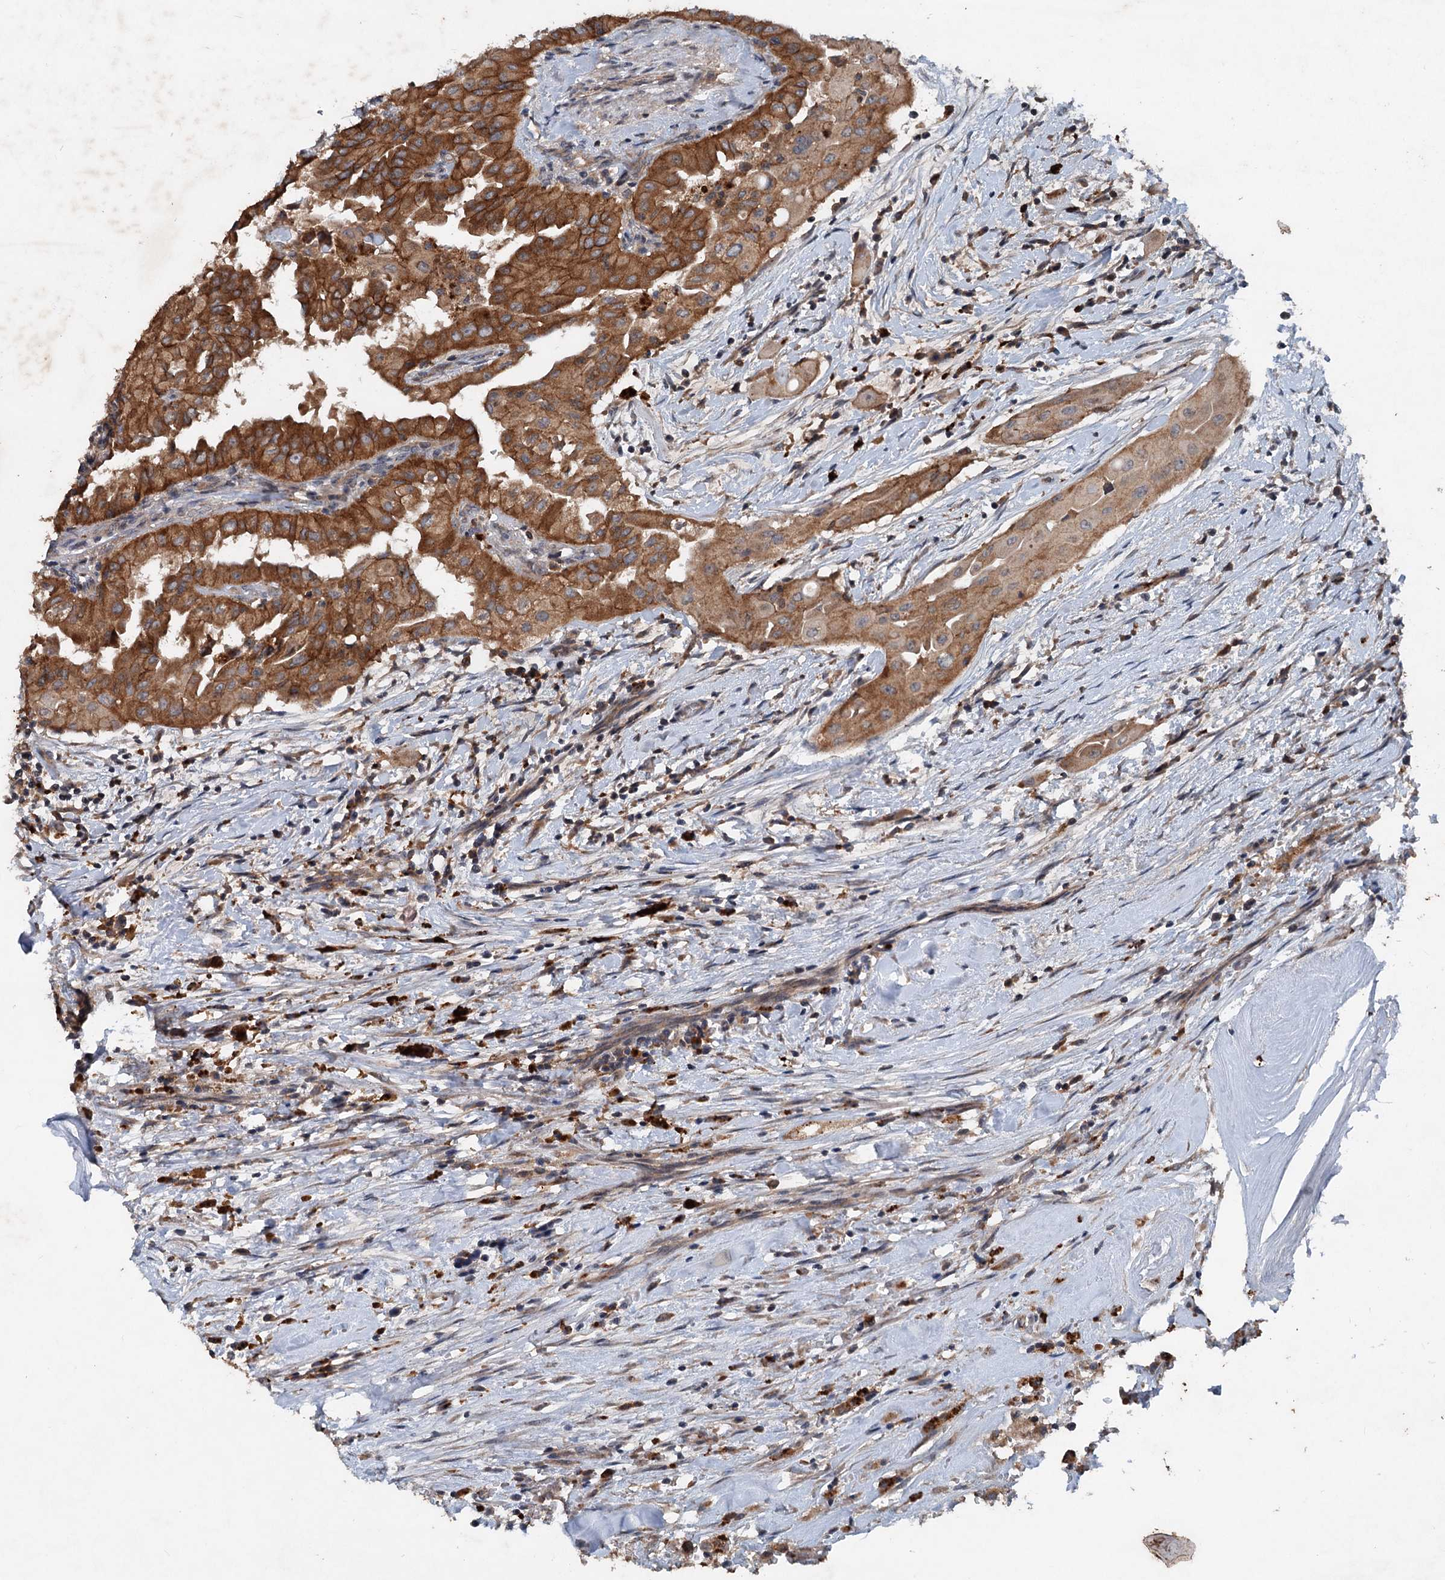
{"staining": {"intensity": "strong", "quantity": ">75%", "location": "cytoplasmic/membranous"}, "tissue": "thyroid cancer", "cell_type": "Tumor cells", "image_type": "cancer", "snomed": [{"axis": "morphology", "description": "Papillary adenocarcinoma, NOS"}, {"axis": "topography", "description": "Thyroid gland"}], "caption": "This histopathology image reveals thyroid papillary adenocarcinoma stained with immunohistochemistry to label a protein in brown. The cytoplasmic/membranous of tumor cells show strong positivity for the protein. Nuclei are counter-stained blue.", "gene": "N4BP2L2", "patient": {"sex": "female", "age": 59}}